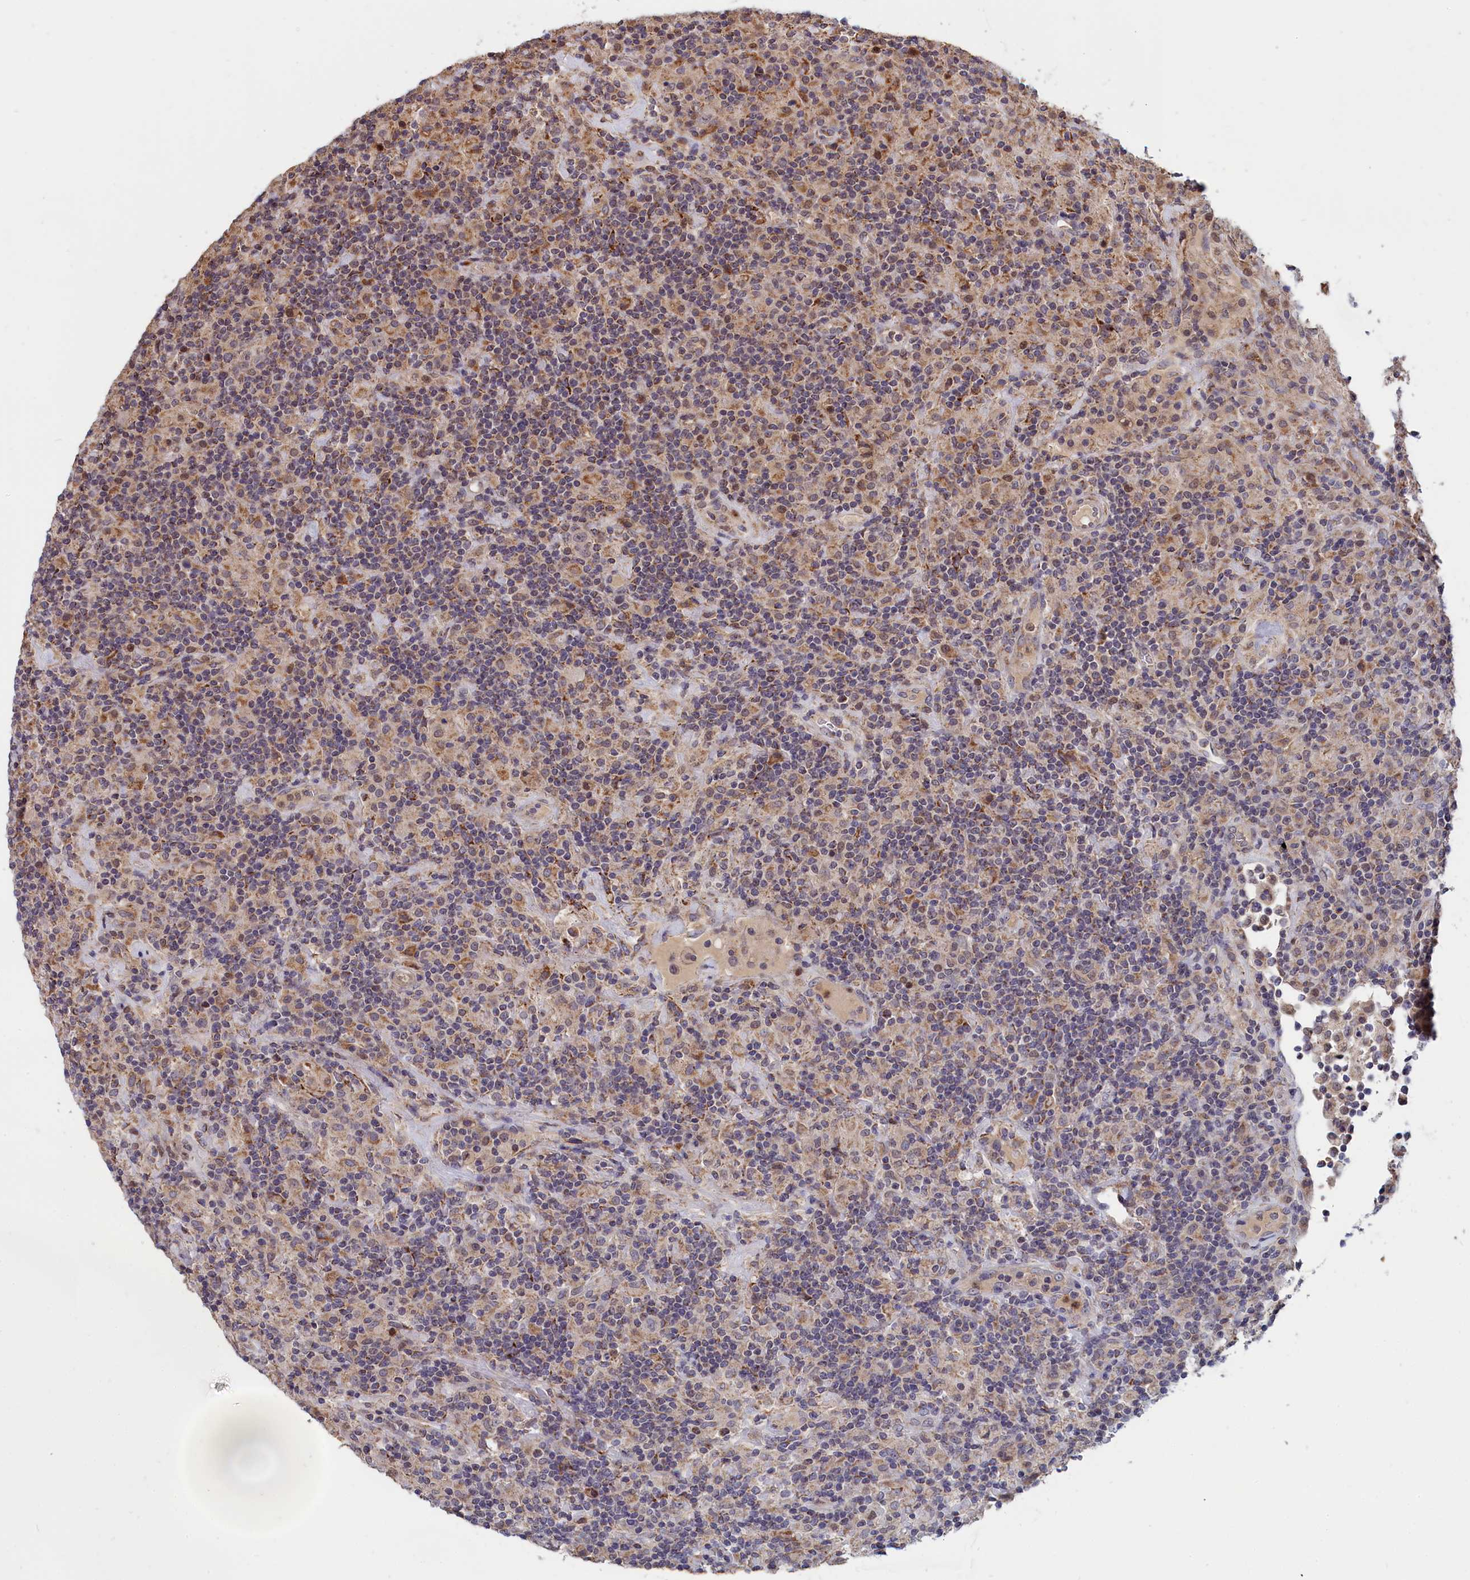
{"staining": {"intensity": "weak", "quantity": "<25%", "location": "cytoplasmic/membranous"}, "tissue": "lymphoma", "cell_type": "Tumor cells", "image_type": "cancer", "snomed": [{"axis": "morphology", "description": "Hodgkin's disease, NOS"}, {"axis": "topography", "description": "Lymph node"}], "caption": "A high-resolution micrograph shows immunohistochemistry staining of lymphoma, which exhibits no significant expression in tumor cells.", "gene": "EPB41L4B", "patient": {"sex": "male", "age": 70}}